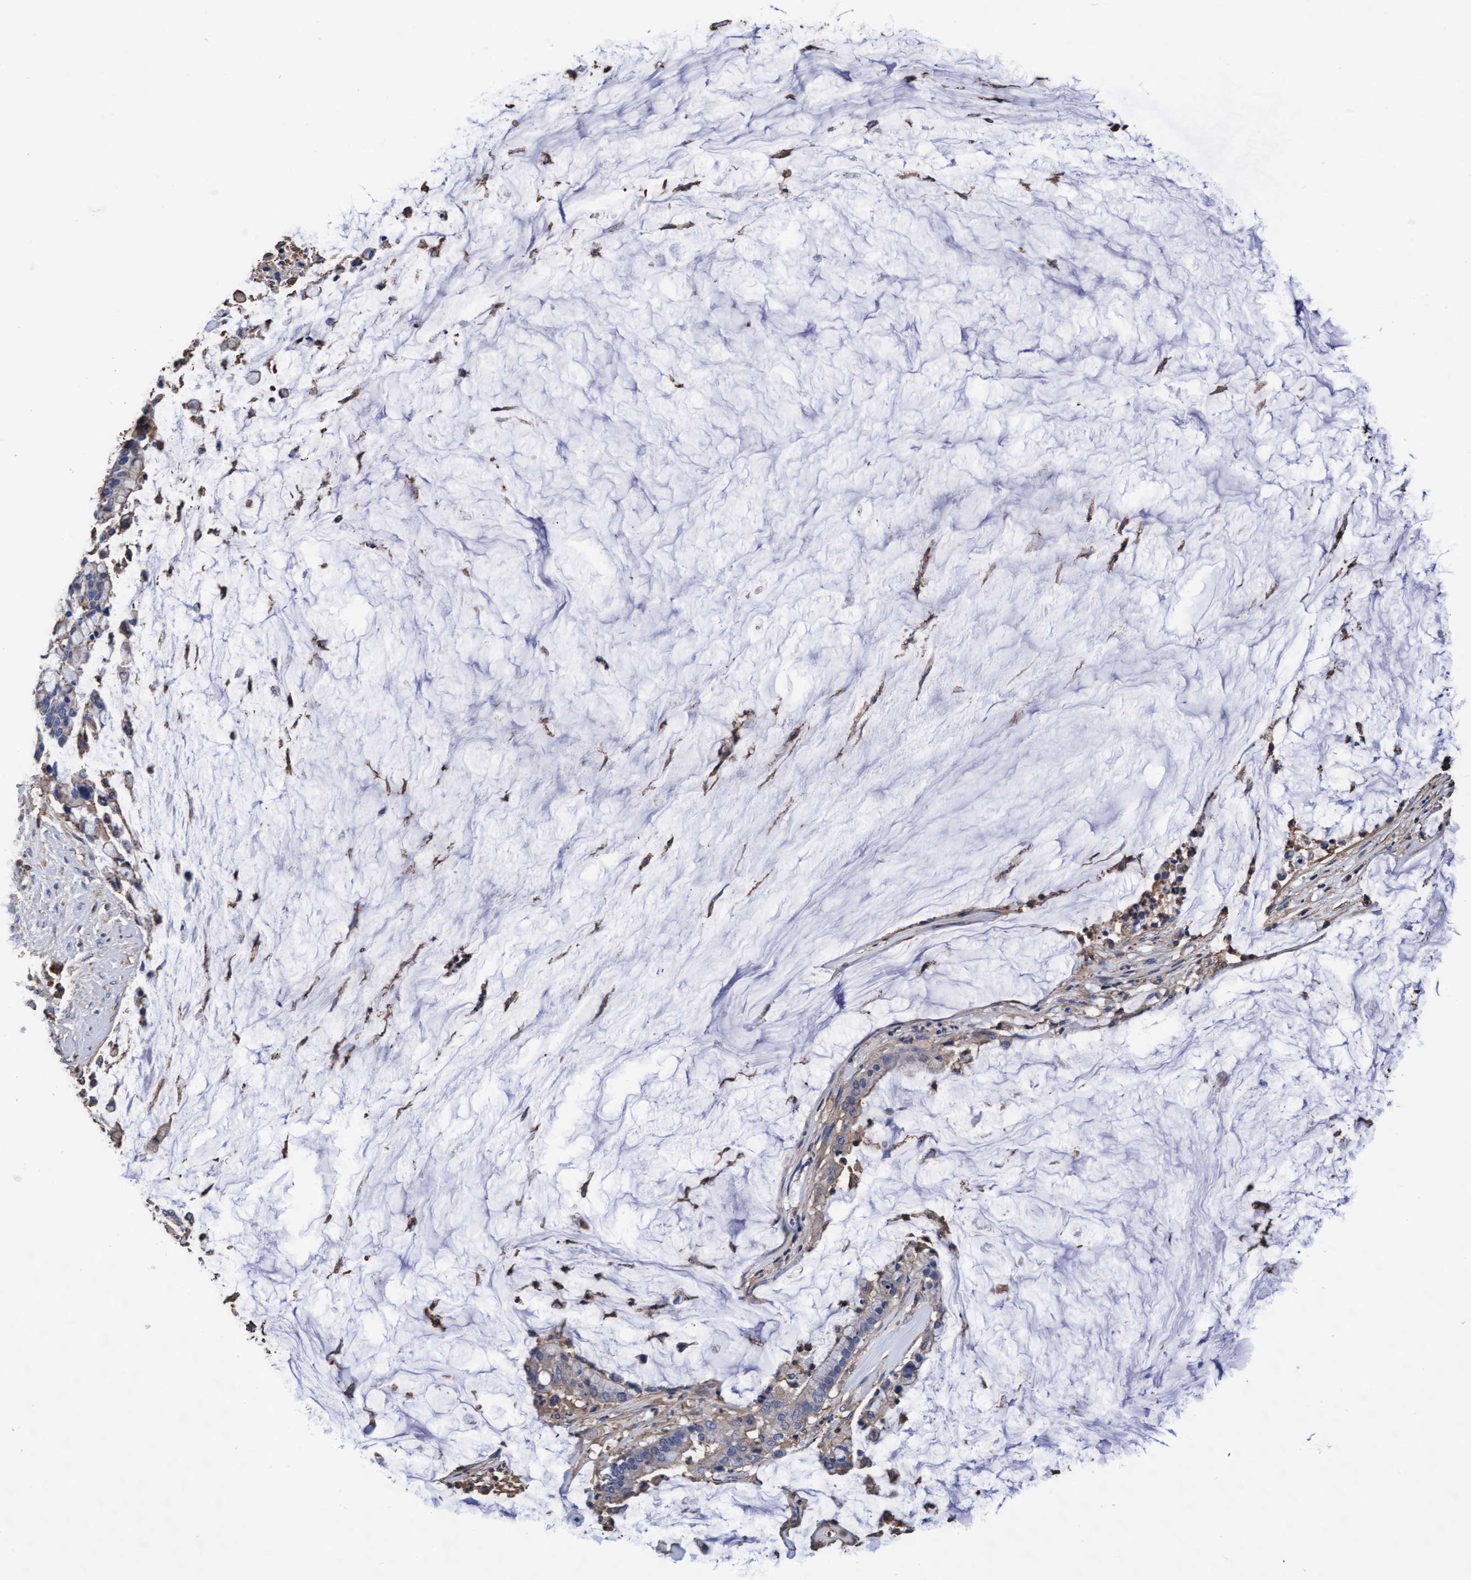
{"staining": {"intensity": "negative", "quantity": "none", "location": "none"}, "tissue": "pancreatic cancer", "cell_type": "Tumor cells", "image_type": "cancer", "snomed": [{"axis": "morphology", "description": "Adenocarcinoma, NOS"}, {"axis": "topography", "description": "Pancreas"}], "caption": "A micrograph of adenocarcinoma (pancreatic) stained for a protein displays no brown staining in tumor cells.", "gene": "GRHPR", "patient": {"sex": "male", "age": 41}}